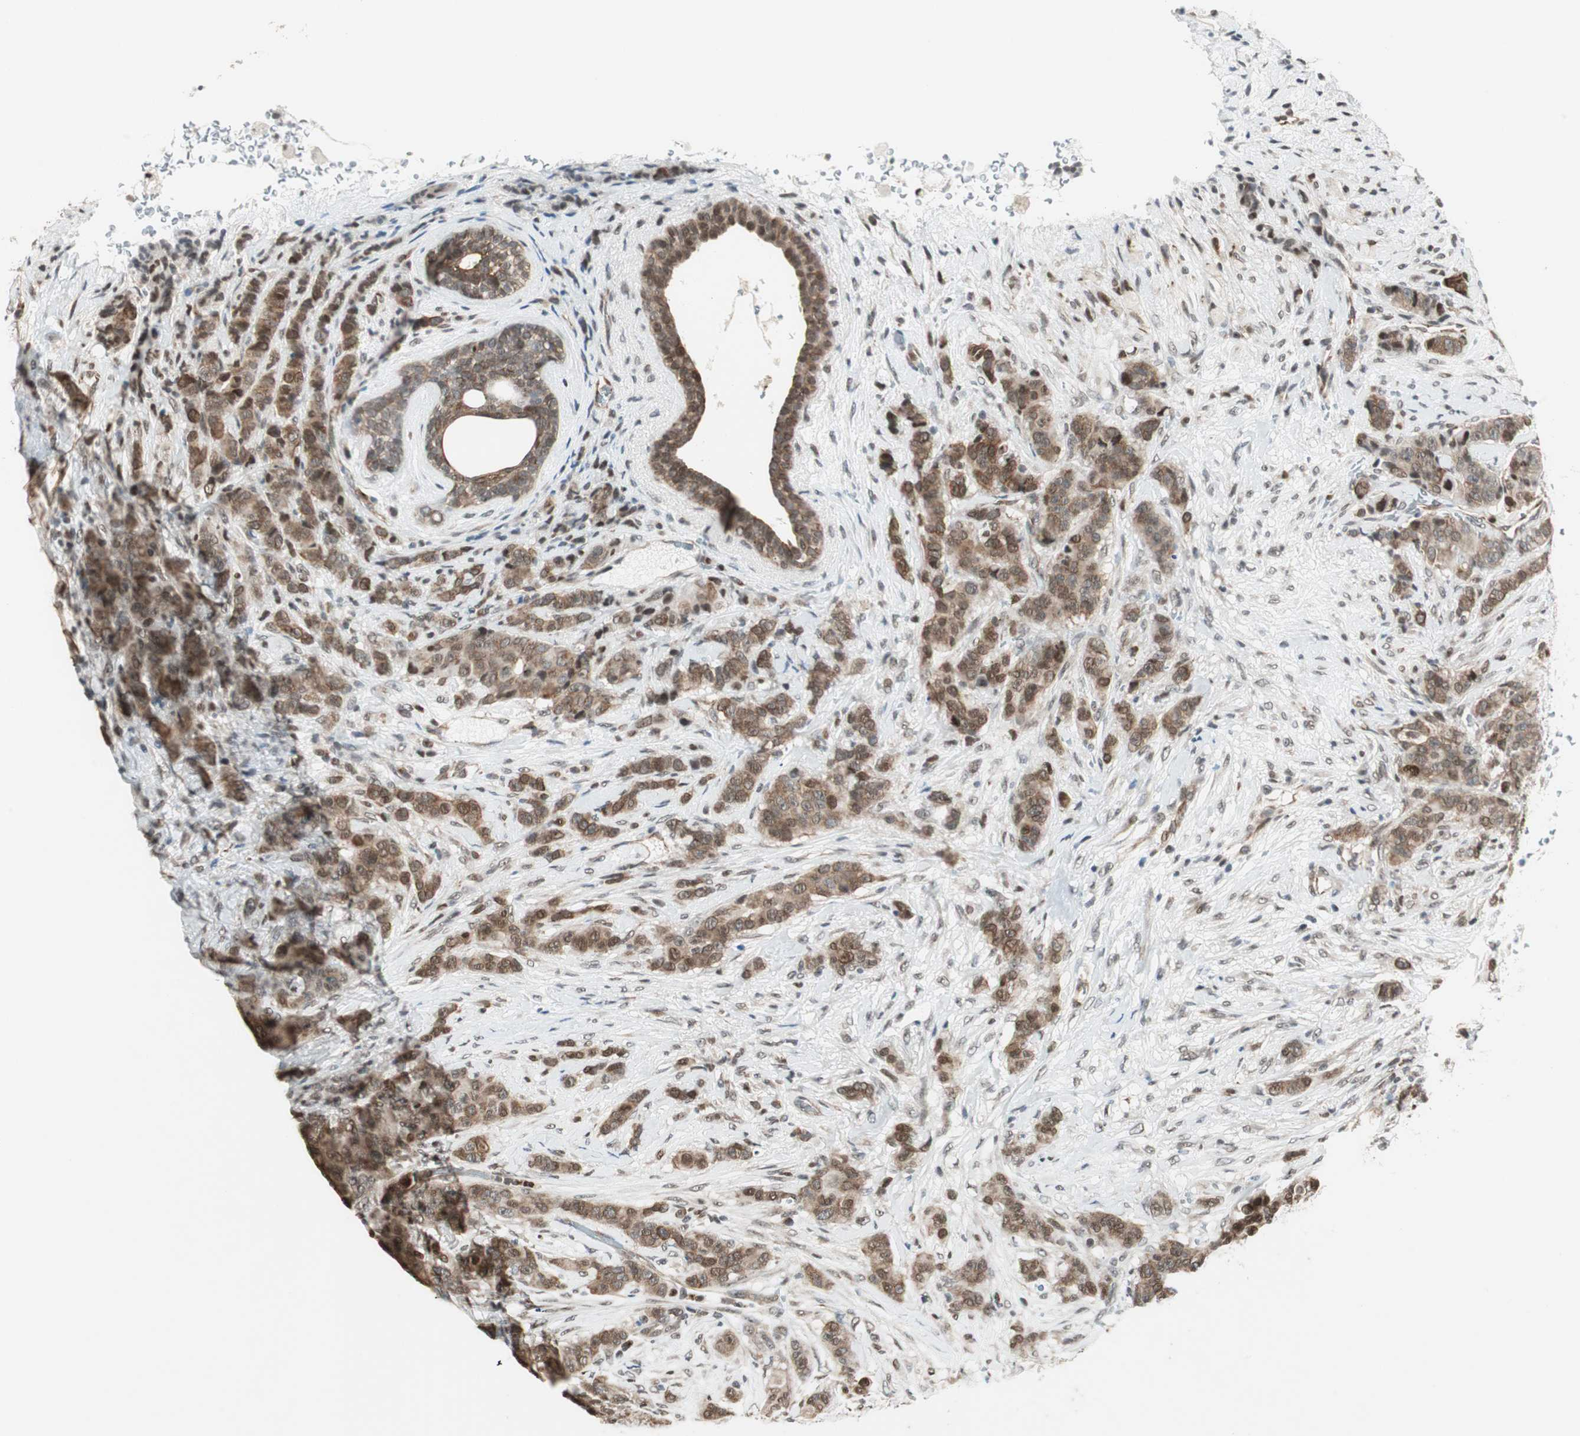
{"staining": {"intensity": "moderate", "quantity": ">75%", "location": "cytoplasmic/membranous,nuclear"}, "tissue": "breast cancer", "cell_type": "Tumor cells", "image_type": "cancer", "snomed": [{"axis": "morphology", "description": "Duct carcinoma"}, {"axis": "topography", "description": "Breast"}], "caption": "A brown stain shows moderate cytoplasmic/membranous and nuclear positivity of a protein in human breast cancer (intraductal carcinoma) tumor cells.", "gene": "ZBTB17", "patient": {"sex": "female", "age": 40}}